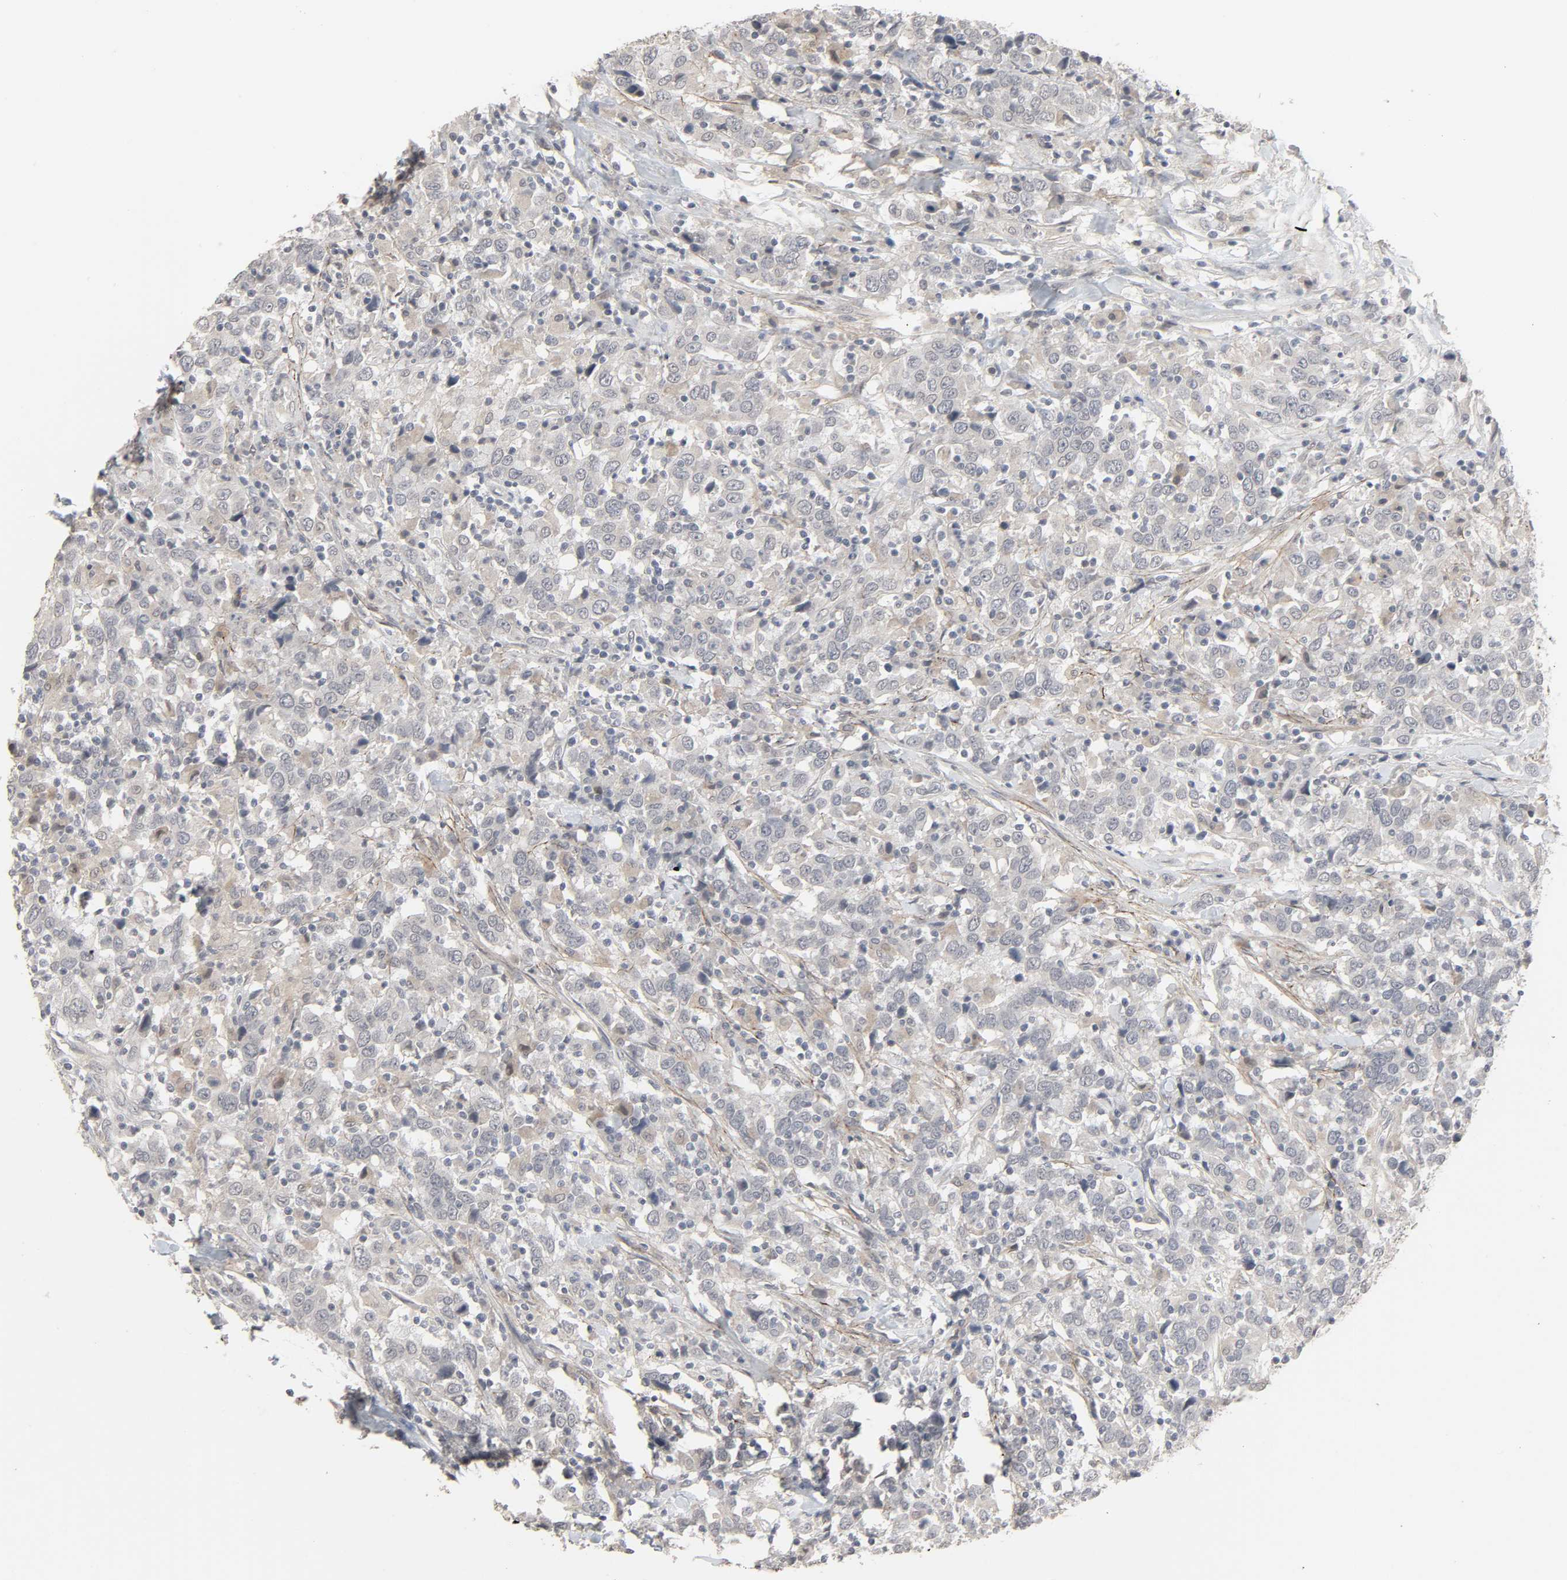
{"staining": {"intensity": "negative", "quantity": "none", "location": "none"}, "tissue": "urothelial cancer", "cell_type": "Tumor cells", "image_type": "cancer", "snomed": [{"axis": "morphology", "description": "Urothelial carcinoma, High grade"}, {"axis": "topography", "description": "Urinary bladder"}], "caption": "The IHC histopathology image has no significant expression in tumor cells of urothelial carcinoma (high-grade) tissue. (Brightfield microscopy of DAB immunohistochemistry at high magnification).", "gene": "ZNF222", "patient": {"sex": "male", "age": 61}}